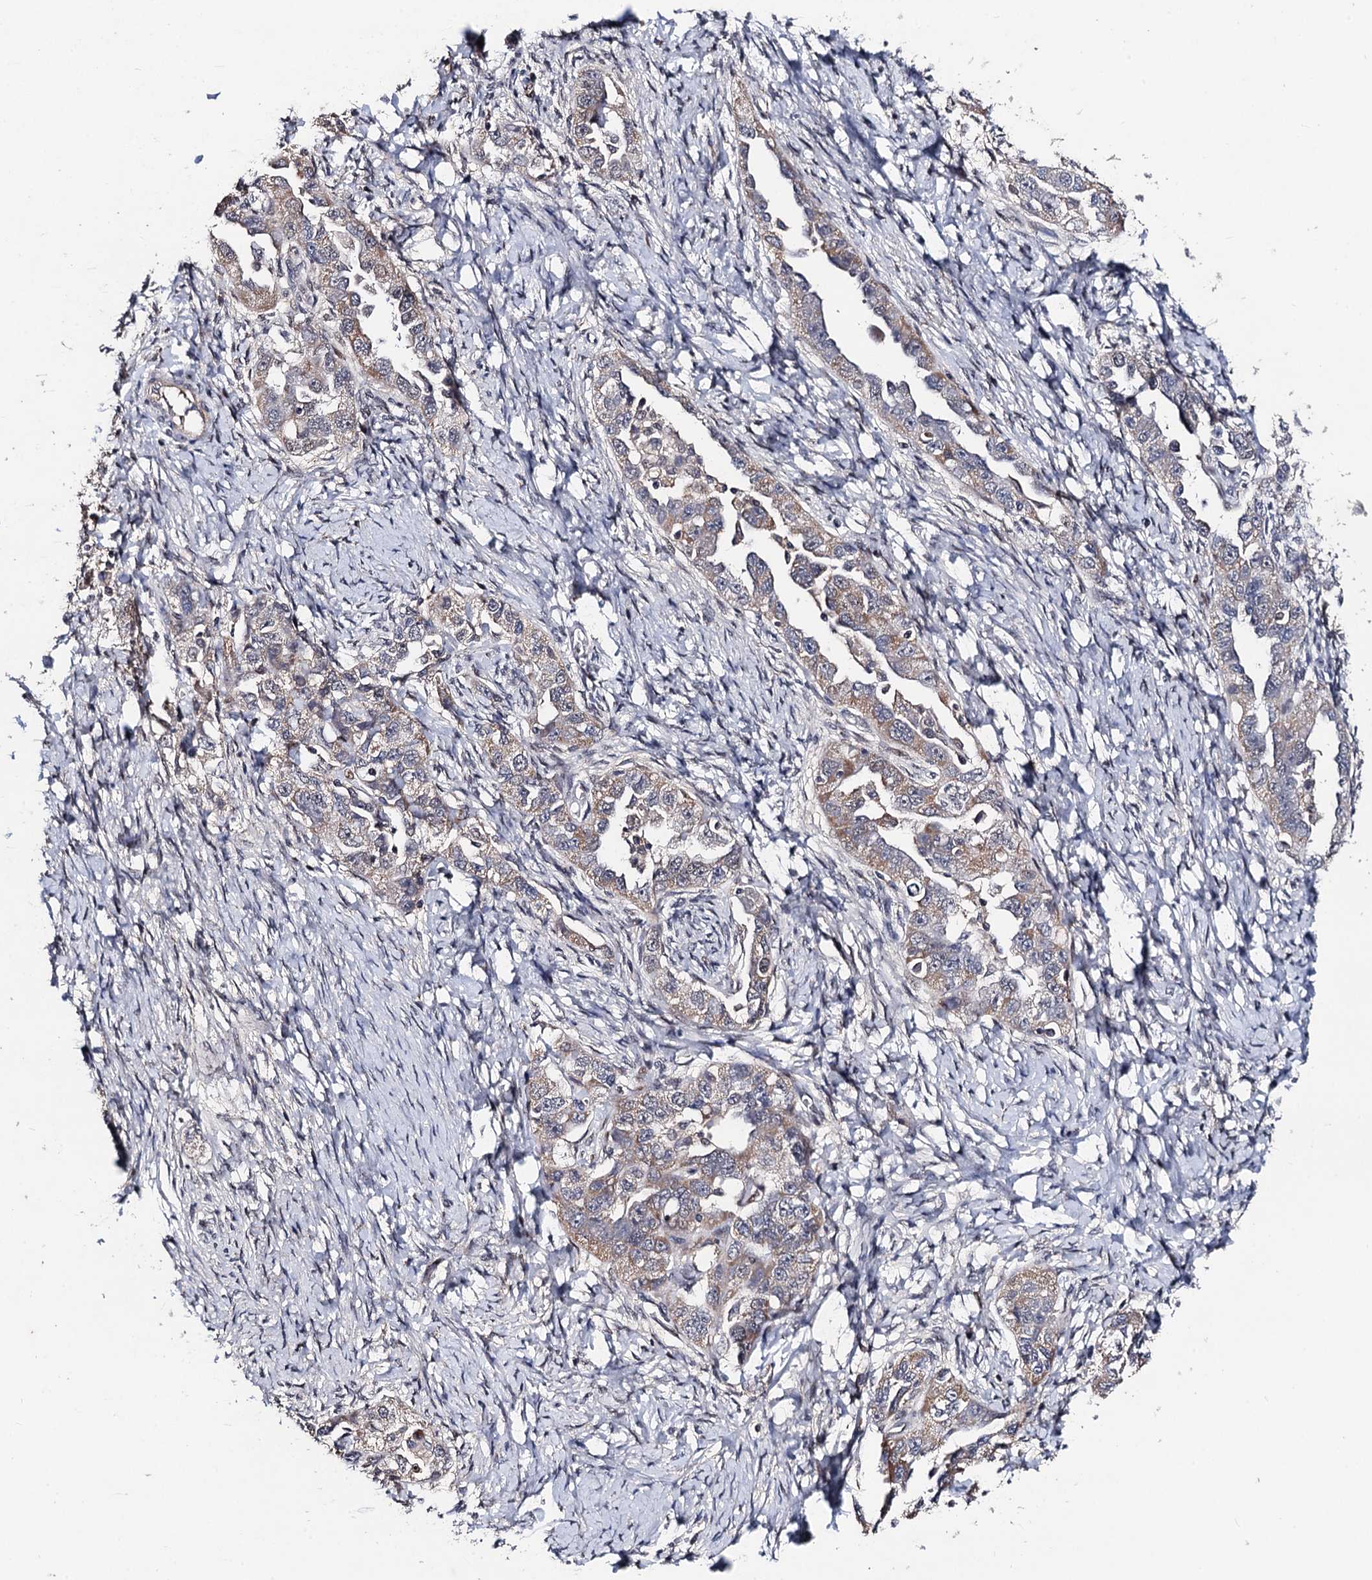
{"staining": {"intensity": "weak", "quantity": "25%-75%", "location": "cytoplasmic/membranous"}, "tissue": "ovarian cancer", "cell_type": "Tumor cells", "image_type": "cancer", "snomed": [{"axis": "morphology", "description": "Carcinoma, NOS"}, {"axis": "morphology", "description": "Cystadenocarcinoma, serous, NOS"}, {"axis": "topography", "description": "Ovary"}], "caption": "This micrograph exhibits immunohistochemistry staining of ovarian cancer (carcinoma), with low weak cytoplasmic/membranous expression in about 25%-75% of tumor cells.", "gene": "PPTC7", "patient": {"sex": "female", "age": 69}}